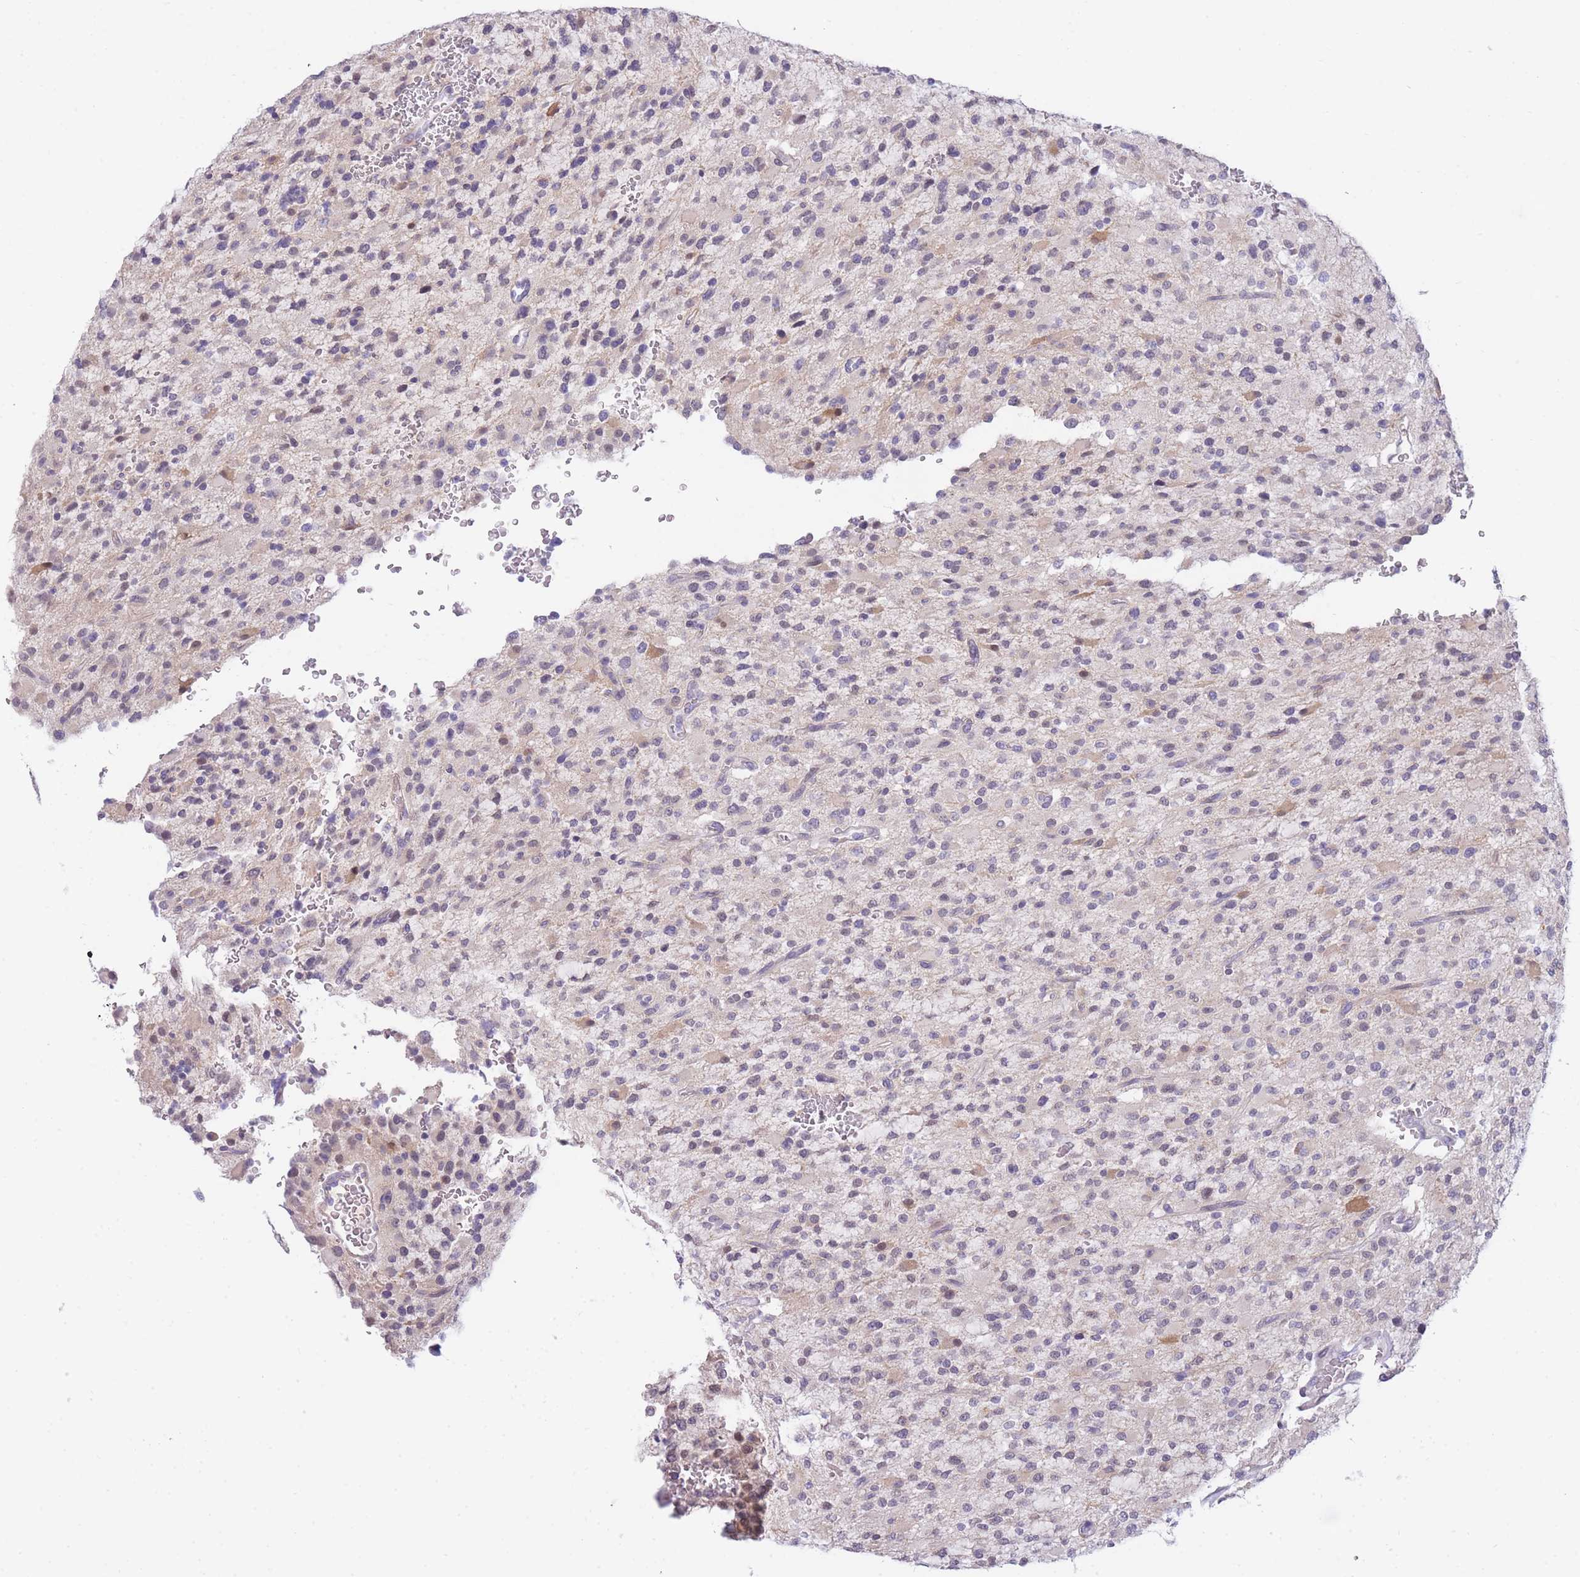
{"staining": {"intensity": "weak", "quantity": "<25%", "location": "nuclear"}, "tissue": "glioma", "cell_type": "Tumor cells", "image_type": "cancer", "snomed": [{"axis": "morphology", "description": "Glioma, malignant, High grade"}, {"axis": "topography", "description": "Brain"}], "caption": "A high-resolution image shows IHC staining of glioma, which displays no significant expression in tumor cells.", "gene": "PRR23B", "patient": {"sex": "male", "age": 34}}